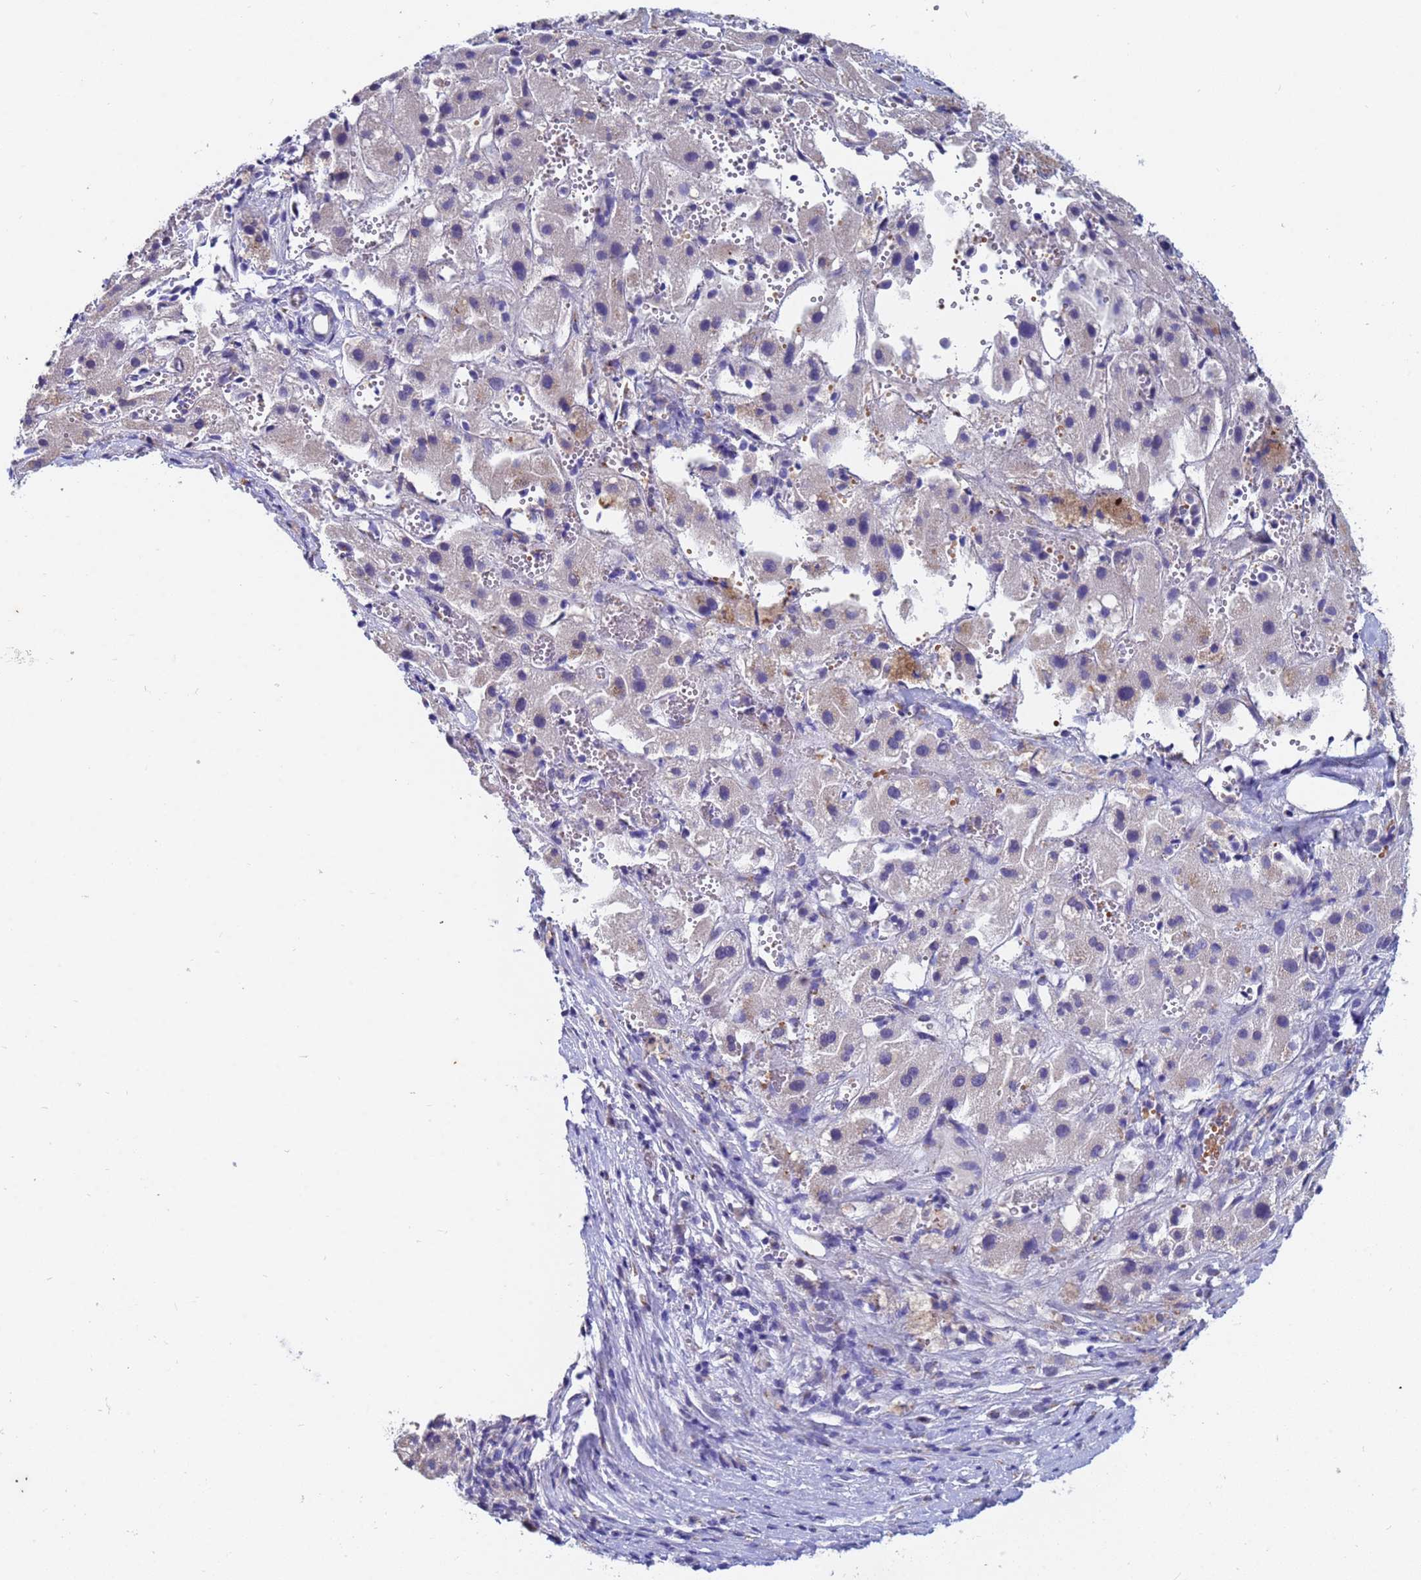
{"staining": {"intensity": "negative", "quantity": "none", "location": "none"}, "tissue": "liver cancer", "cell_type": "Tumor cells", "image_type": "cancer", "snomed": [{"axis": "morphology", "description": "Carcinoma, Hepatocellular, NOS"}, {"axis": "topography", "description": "Liver"}], "caption": "The micrograph reveals no staining of tumor cells in liver cancer.", "gene": "IHO1", "patient": {"sex": "female", "age": 58}}